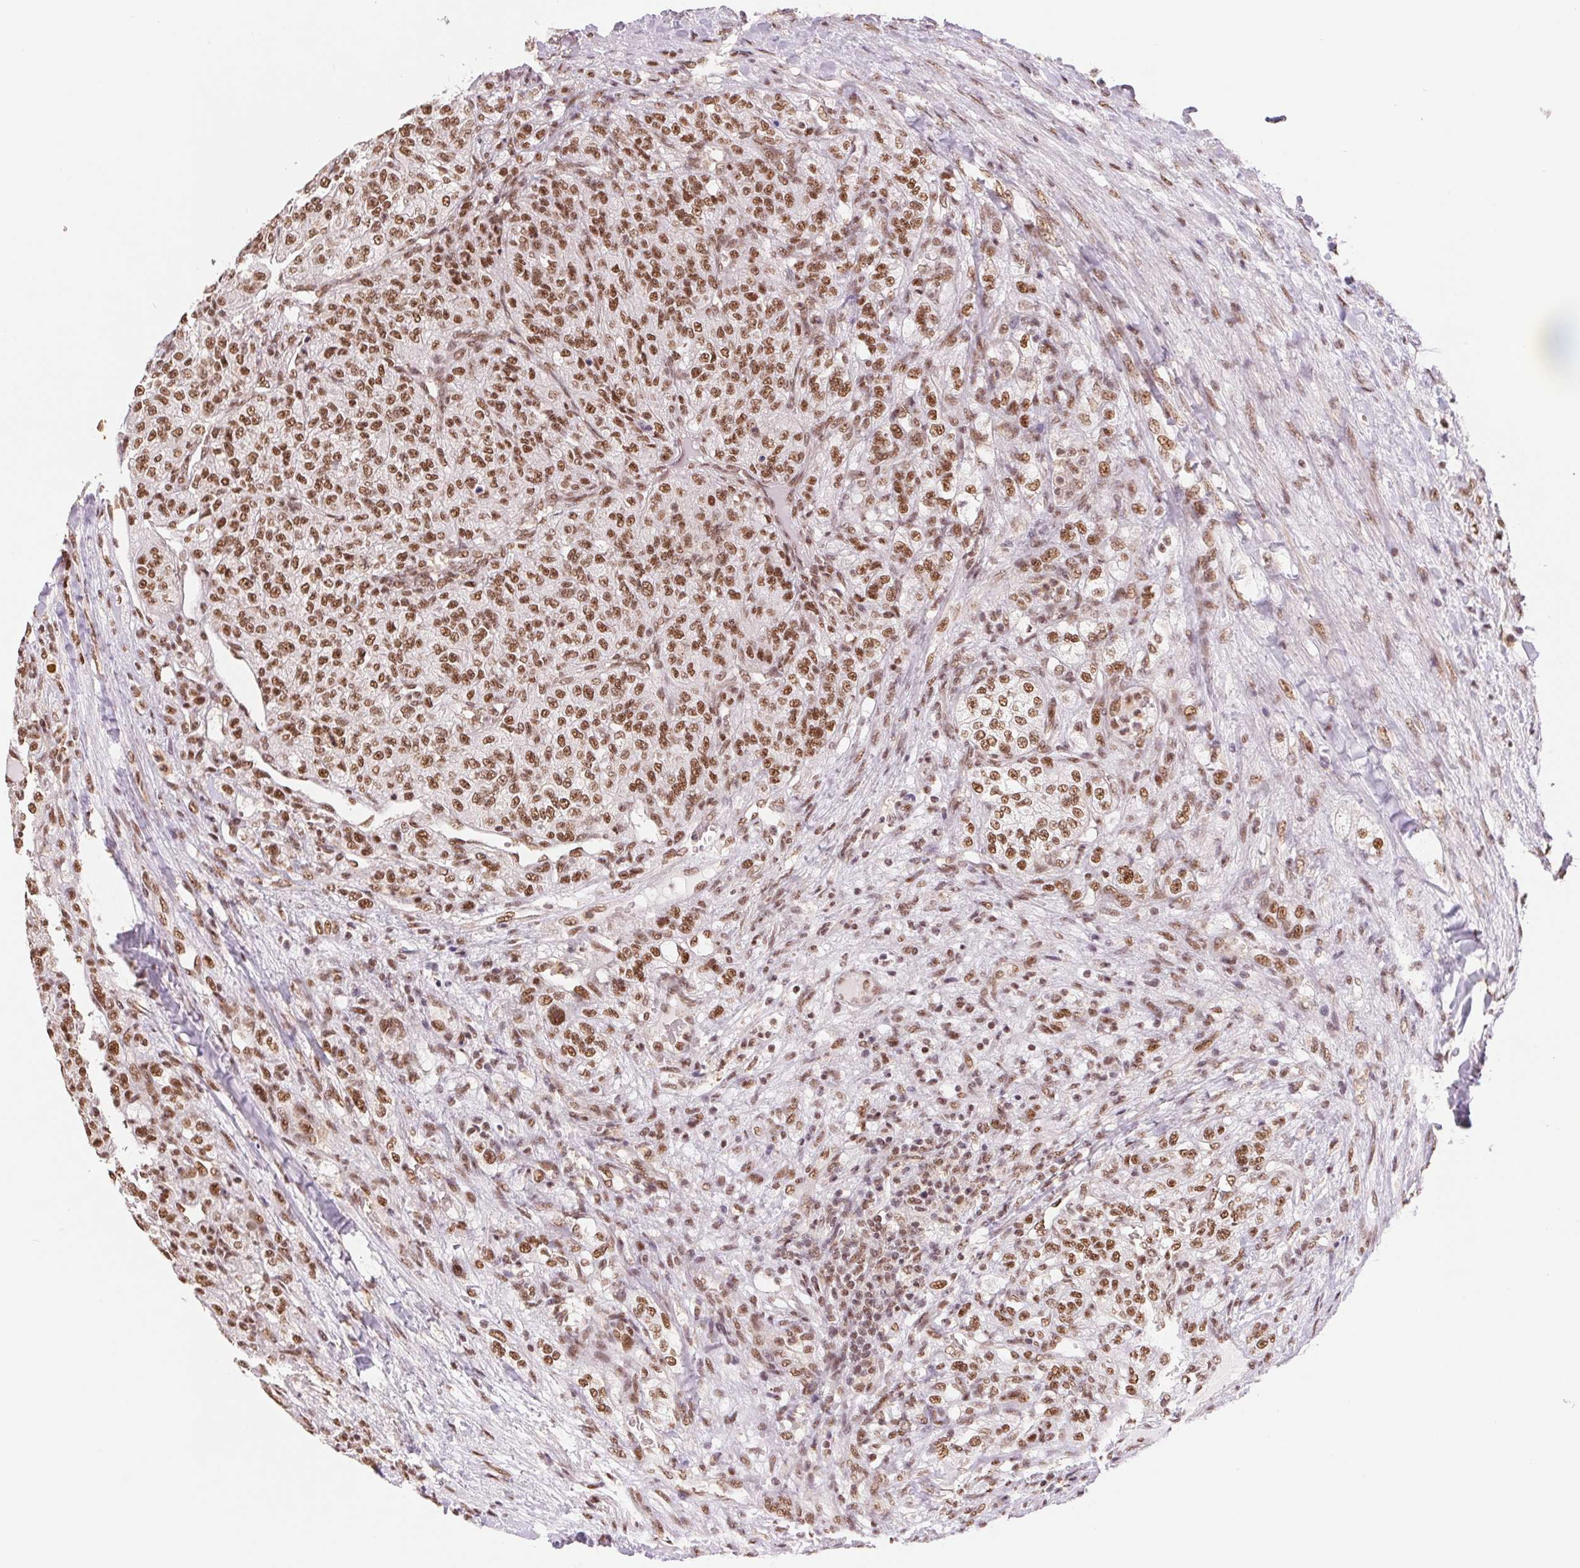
{"staining": {"intensity": "moderate", "quantity": ">75%", "location": "nuclear"}, "tissue": "renal cancer", "cell_type": "Tumor cells", "image_type": "cancer", "snomed": [{"axis": "morphology", "description": "Adenocarcinoma, NOS"}, {"axis": "topography", "description": "Kidney"}], "caption": "This is an image of IHC staining of renal cancer, which shows moderate expression in the nuclear of tumor cells.", "gene": "SREK1", "patient": {"sex": "female", "age": 63}}